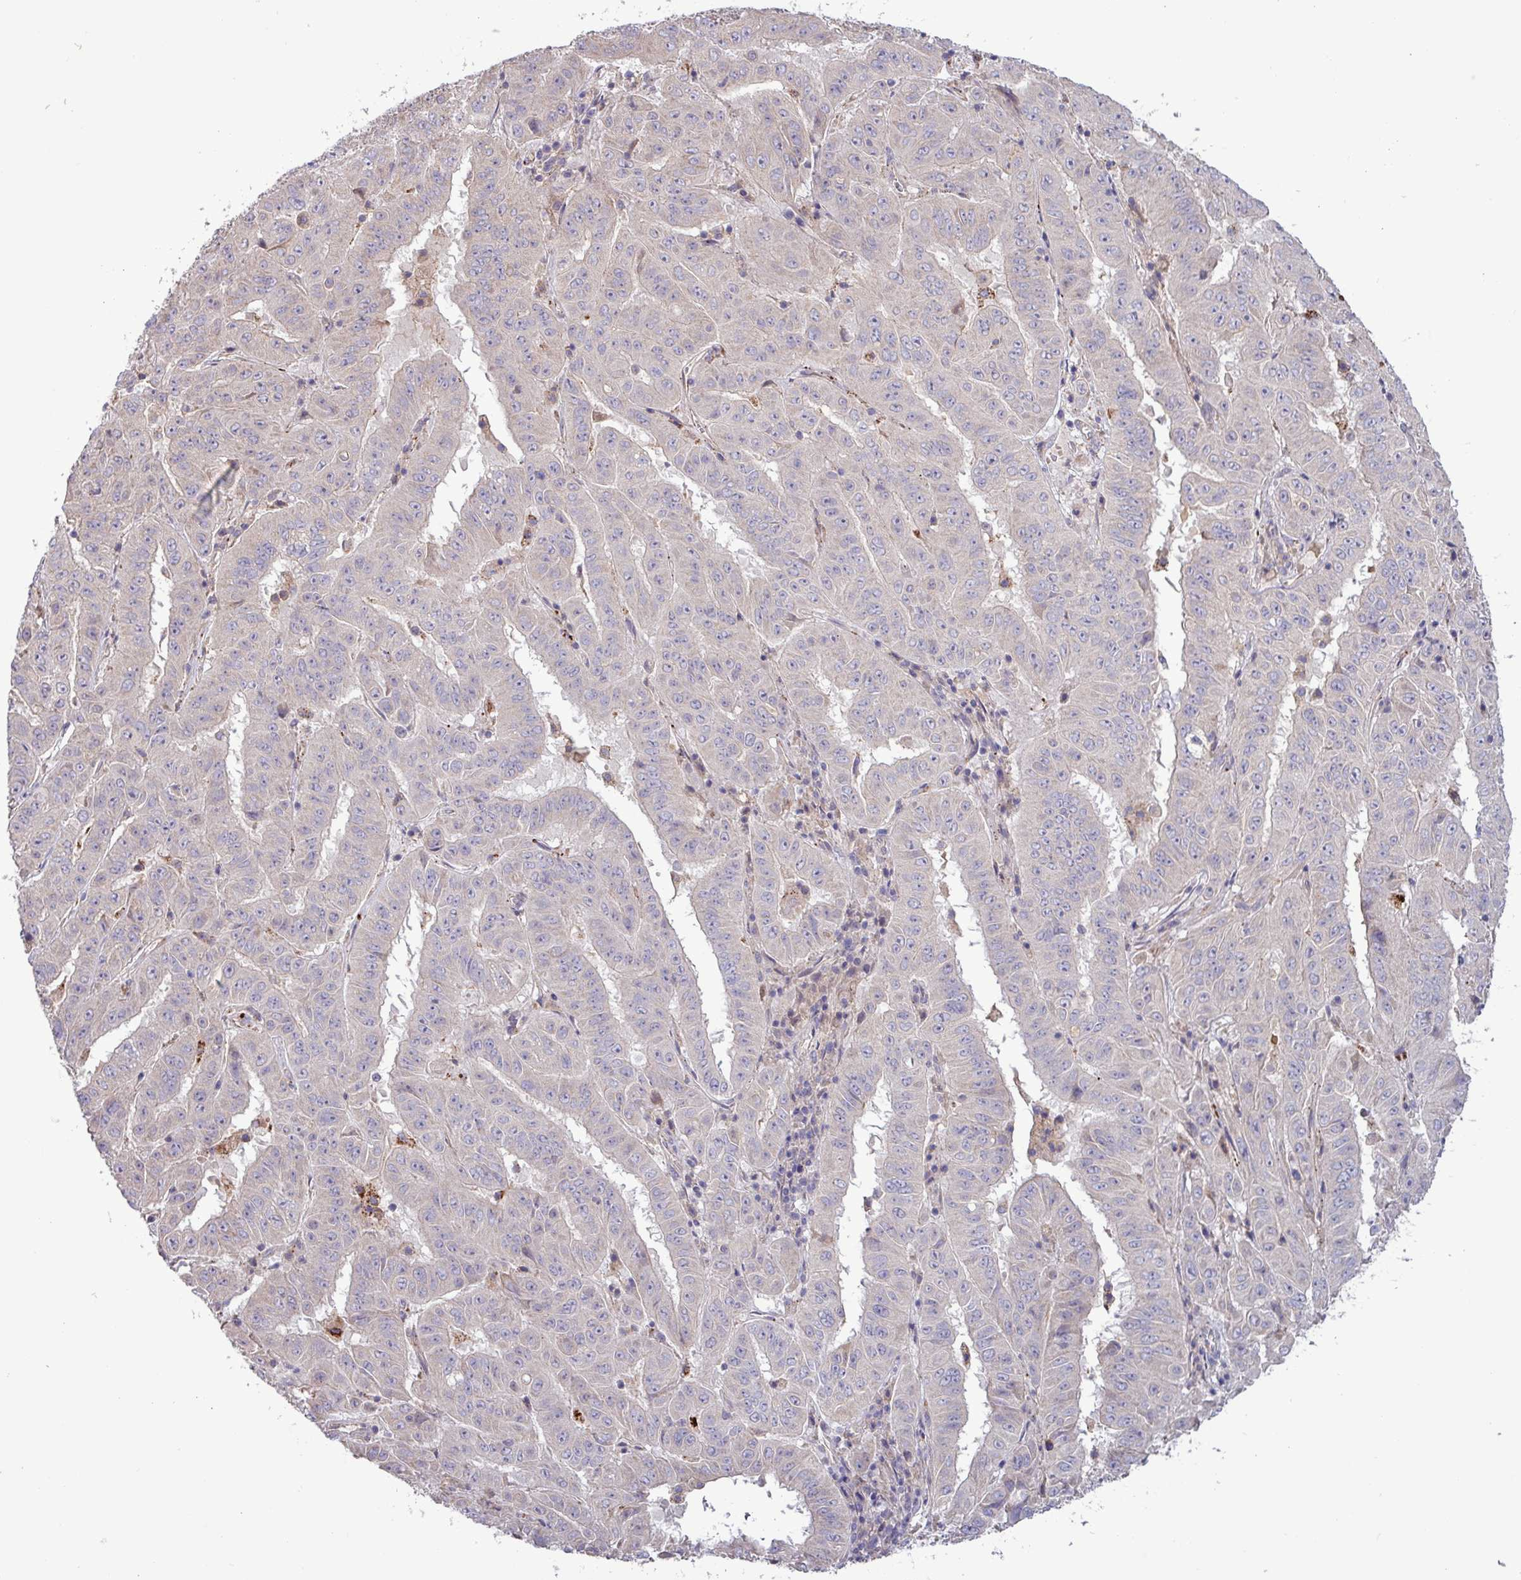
{"staining": {"intensity": "negative", "quantity": "none", "location": "none"}, "tissue": "pancreatic cancer", "cell_type": "Tumor cells", "image_type": "cancer", "snomed": [{"axis": "morphology", "description": "Adenocarcinoma, NOS"}, {"axis": "topography", "description": "Pancreas"}], "caption": "This is an IHC image of pancreatic cancer (adenocarcinoma). There is no staining in tumor cells.", "gene": "PLIN2", "patient": {"sex": "male", "age": 63}}